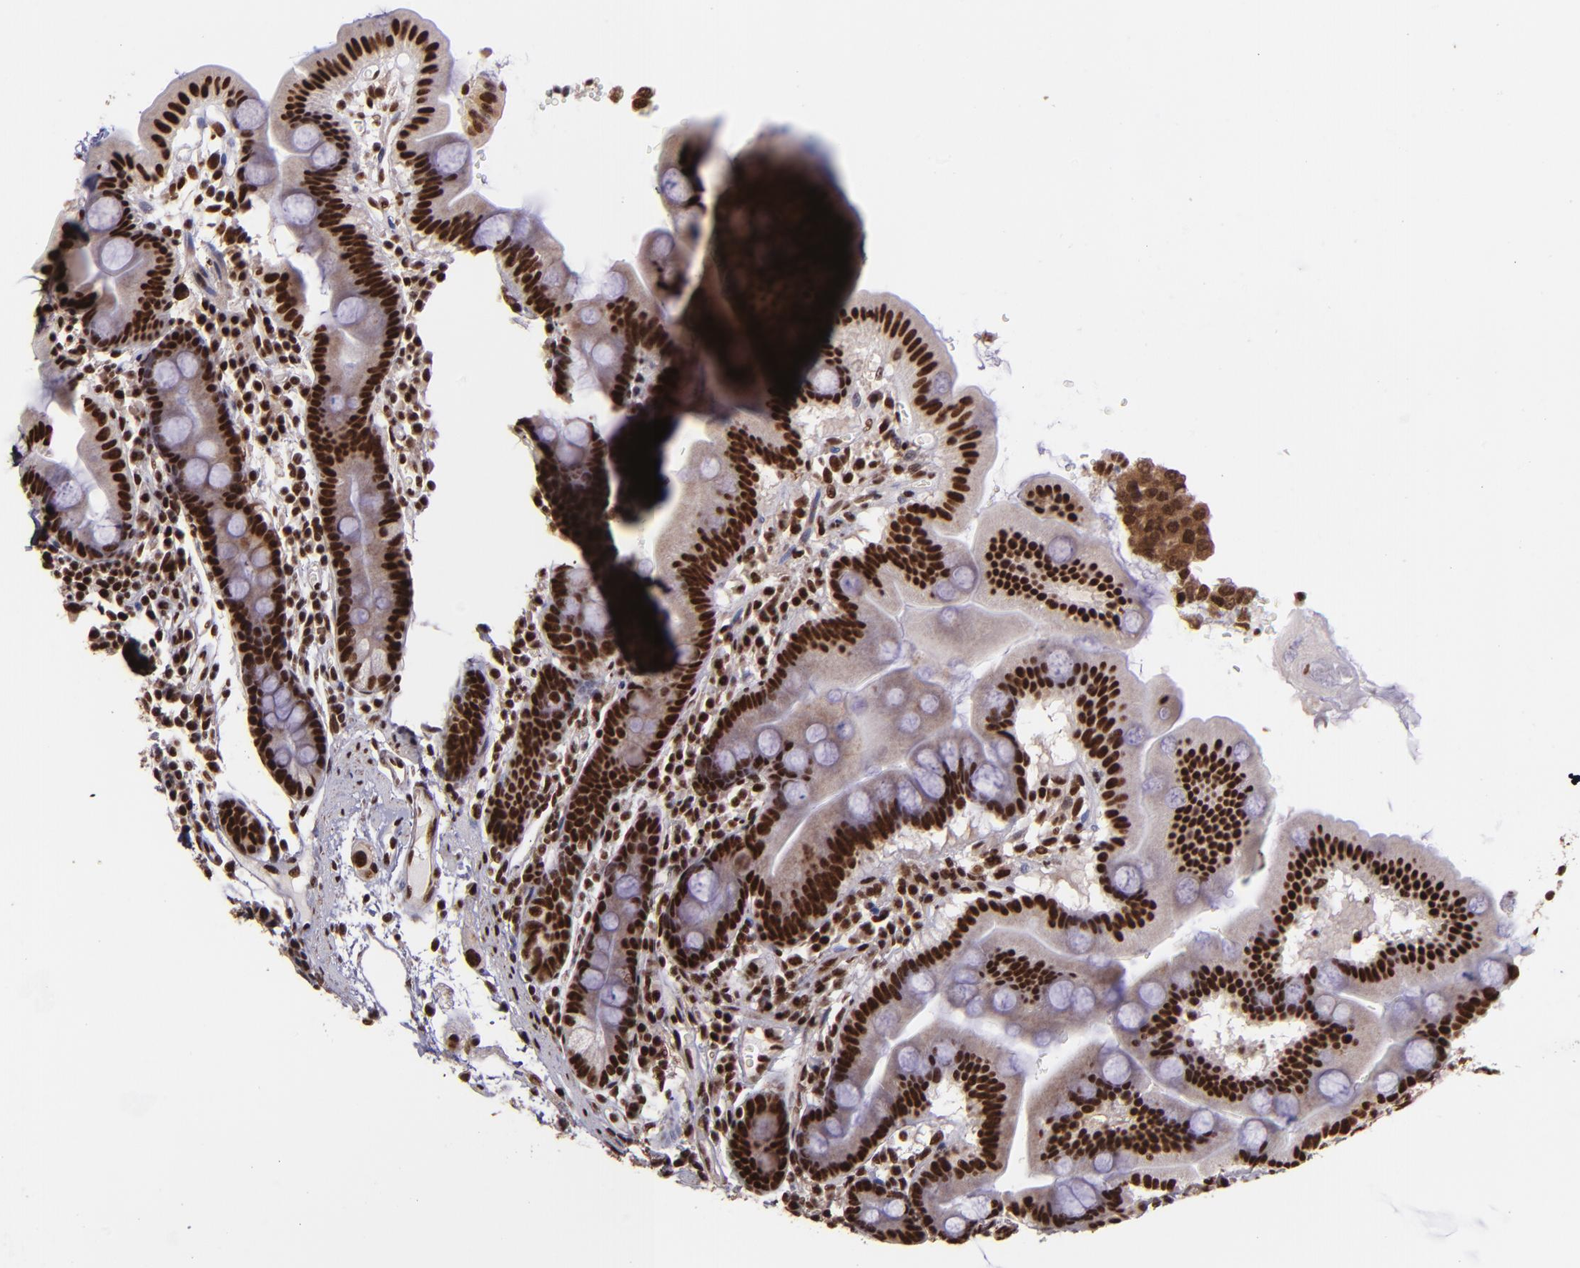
{"staining": {"intensity": "strong", "quantity": ">75%", "location": "nuclear"}, "tissue": "duodenum", "cell_type": "Glandular cells", "image_type": "normal", "snomed": [{"axis": "morphology", "description": "Normal tissue, NOS"}, {"axis": "topography", "description": "Duodenum"}], "caption": "IHC histopathology image of normal human duodenum stained for a protein (brown), which exhibits high levels of strong nuclear positivity in about >75% of glandular cells.", "gene": "PQBP1", "patient": {"sex": "male", "age": 50}}